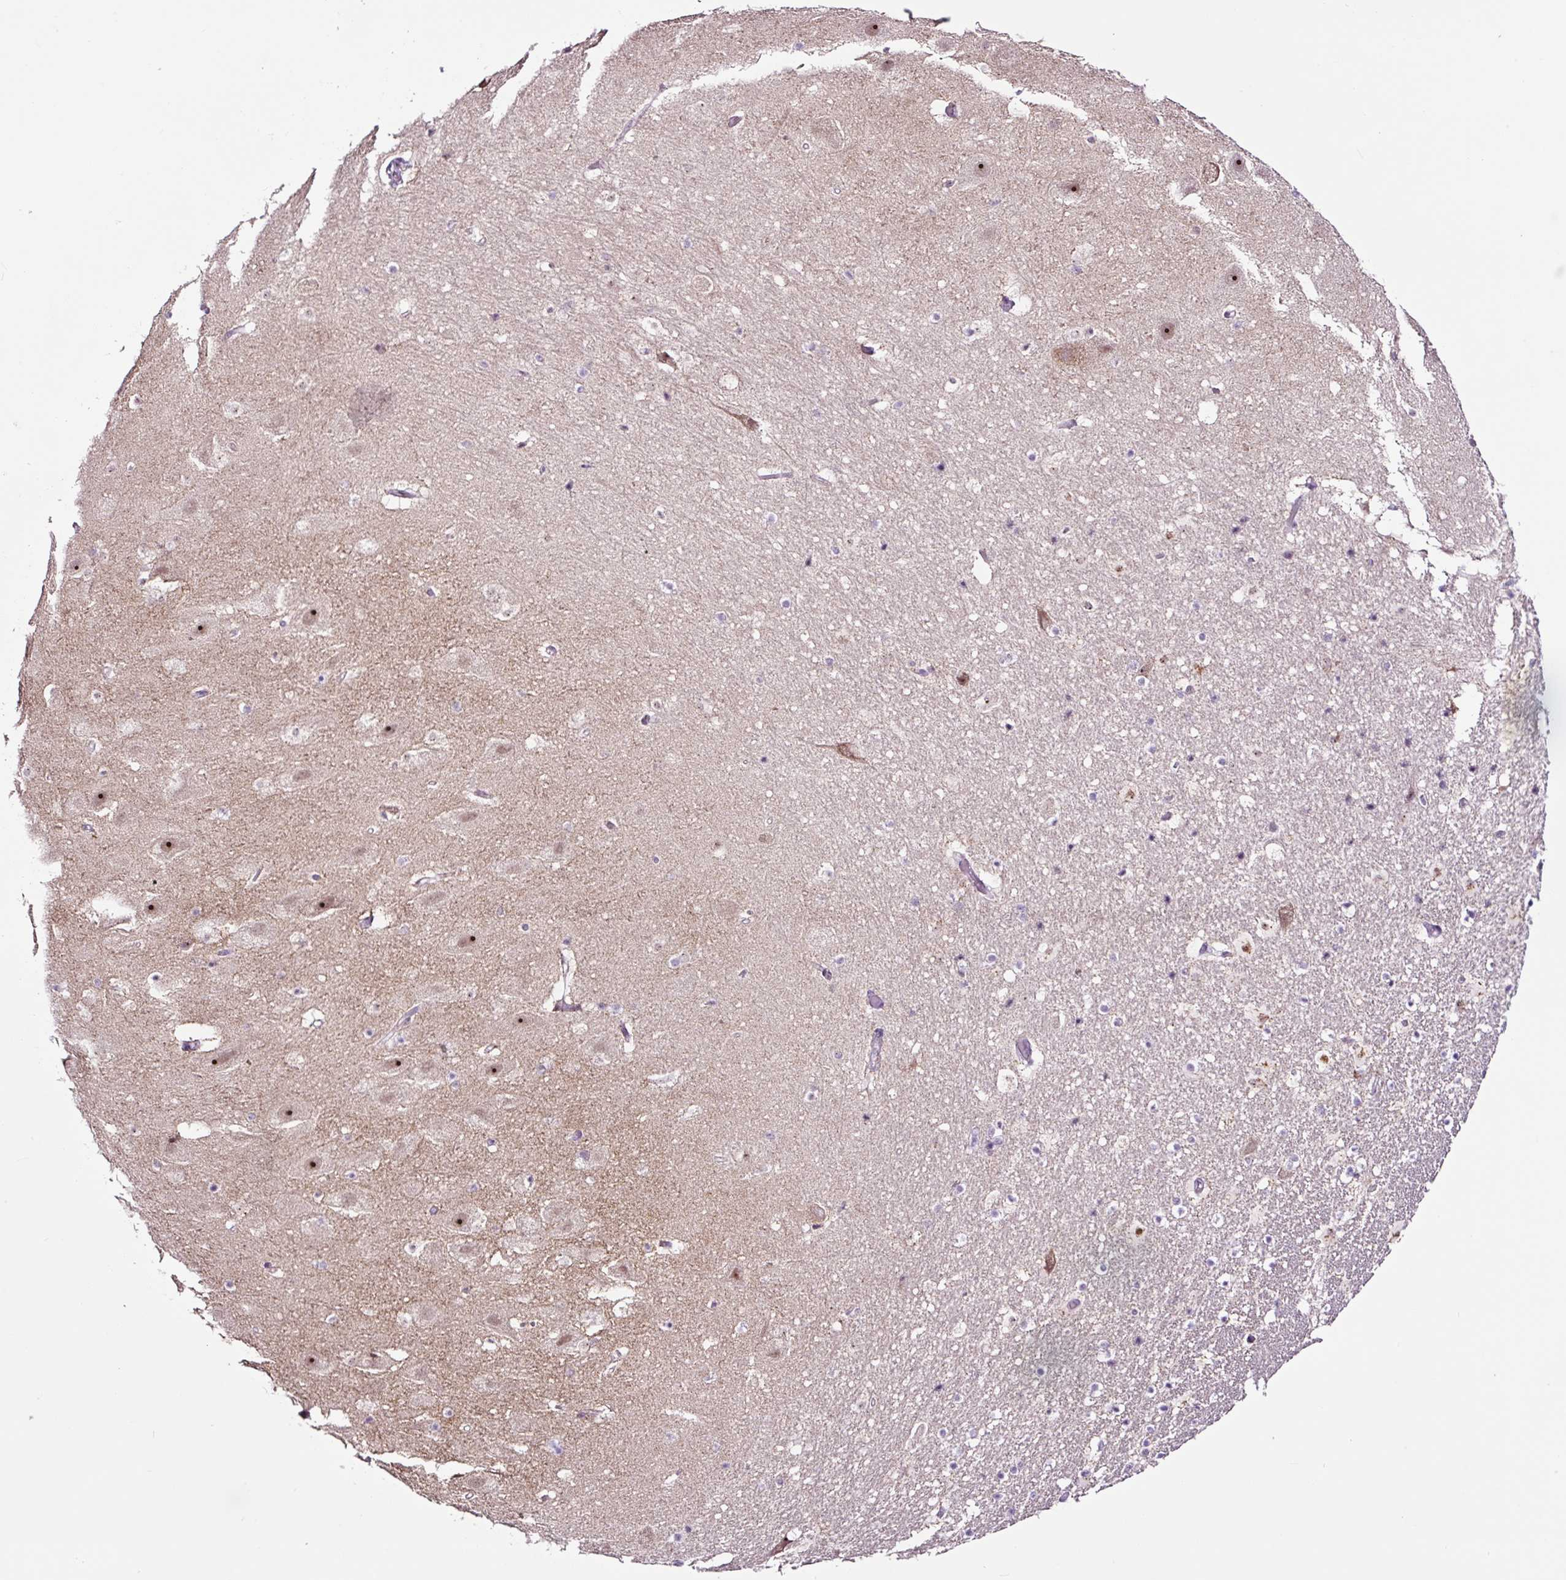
{"staining": {"intensity": "negative", "quantity": "none", "location": "none"}, "tissue": "hippocampus", "cell_type": "Glial cells", "image_type": "normal", "snomed": [{"axis": "morphology", "description": "Normal tissue, NOS"}, {"axis": "topography", "description": "Hippocampus"}], "caption": "An image of hippocampus stained for a protein displays no brown staining in glial cells. (DAB (3,3'-diaminobenzidine) immunohistochemistry, high magnification).", "gene": "NOM1", "patient": {"sex": "male", "age": 37}}